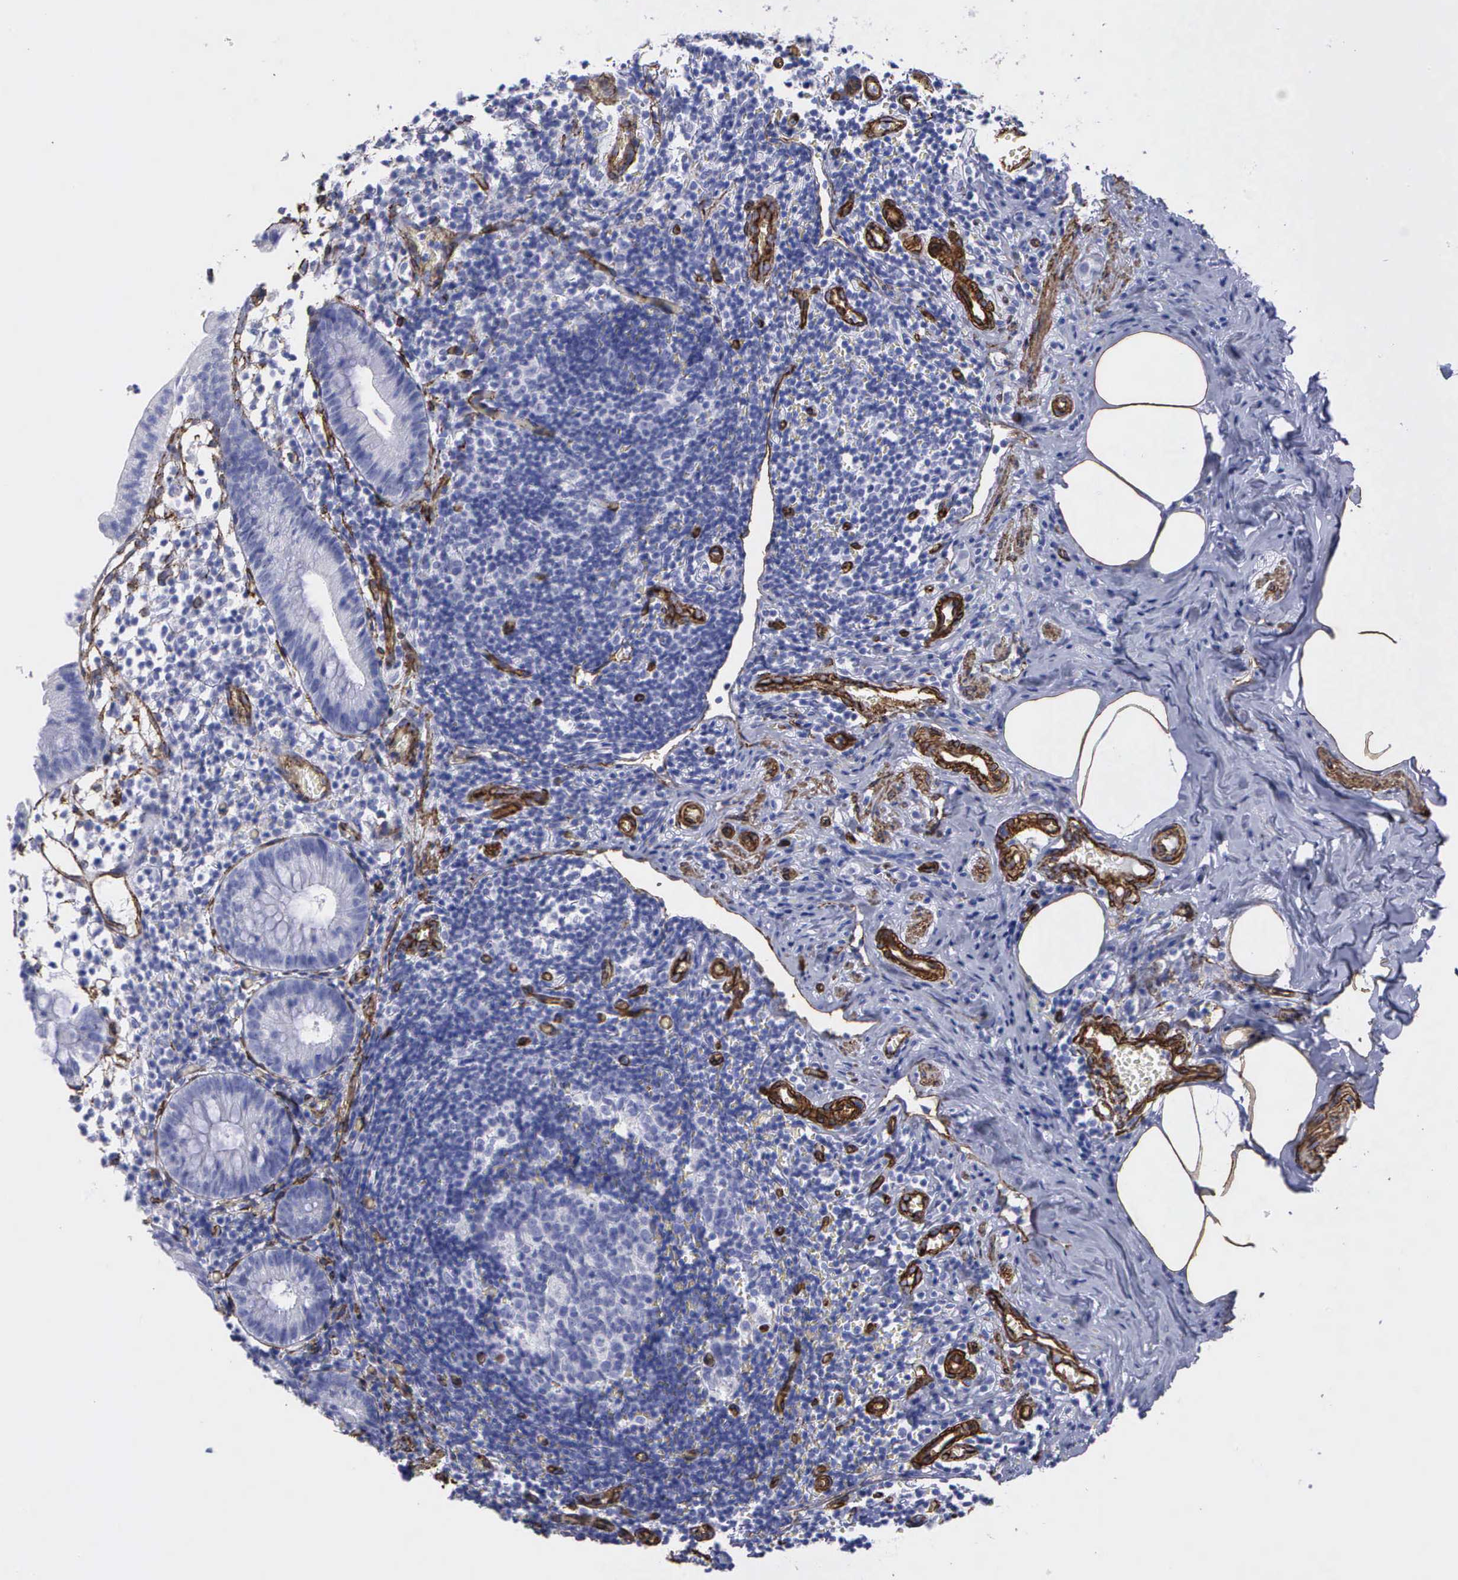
{"staining": {"intensity": "negative", "quantity": "none", "location": "none"}, "tissue": "appendix", "cell_type": "Glandular cells", "image_type": "normal", "snomed": [{"axis": "morphology", "description": "Normal tissue, NOS"}, {"axis": "topography", "description": "Appendix"}], "caption": "An image of appendix stained for a protein exhibits no brown staining in glandular cells. (DAB IHC with hematoxylin counter stain).", "gene": "MAGEB10", "patient": {"sex": "male", "age": 25}}